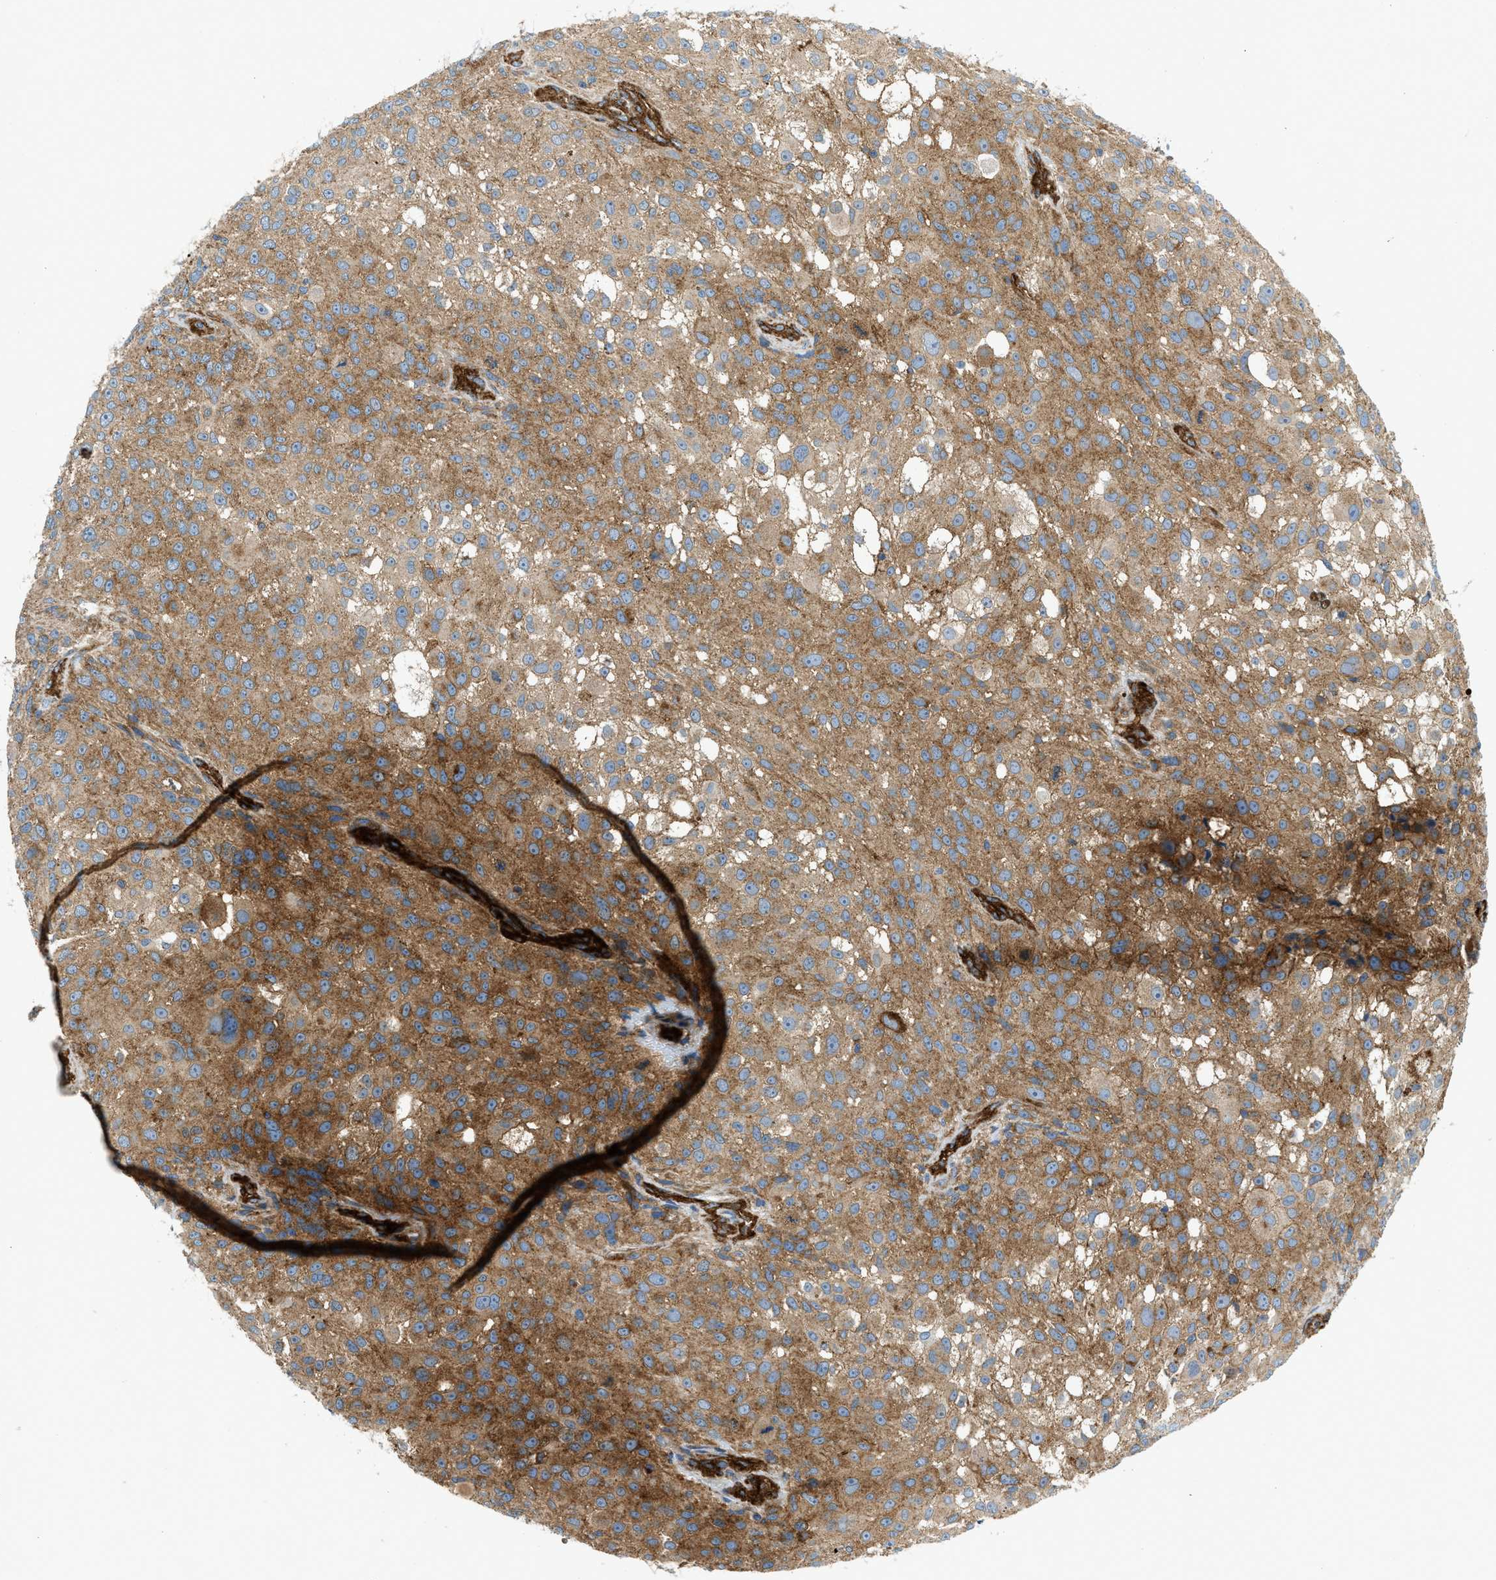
{"staining": {"intensity": "moderate", "quantity": ">75%", "location": "cytoplasmic/membranous"}, "tissue": "melanoma", "cell_type": "Tumor cells", "image_type": "cancer", "snomed": [{"axis": "morphology", "description": "Necrosis, NOS"}, {"axis": "morphology", "description": "Malignant melanoma, NOS"}, {"axis": "topography", "description": "Skin"}], "caption": "Immunohistochemistry (DAB (3,3'-diaminobenzidine)) staining of melanoma shows moderate cytoplasmic/membranous protein positivity in about >75% of tumor cells.", "gene": "HIP1", "patient": {"sex": "female", "age": 87}}